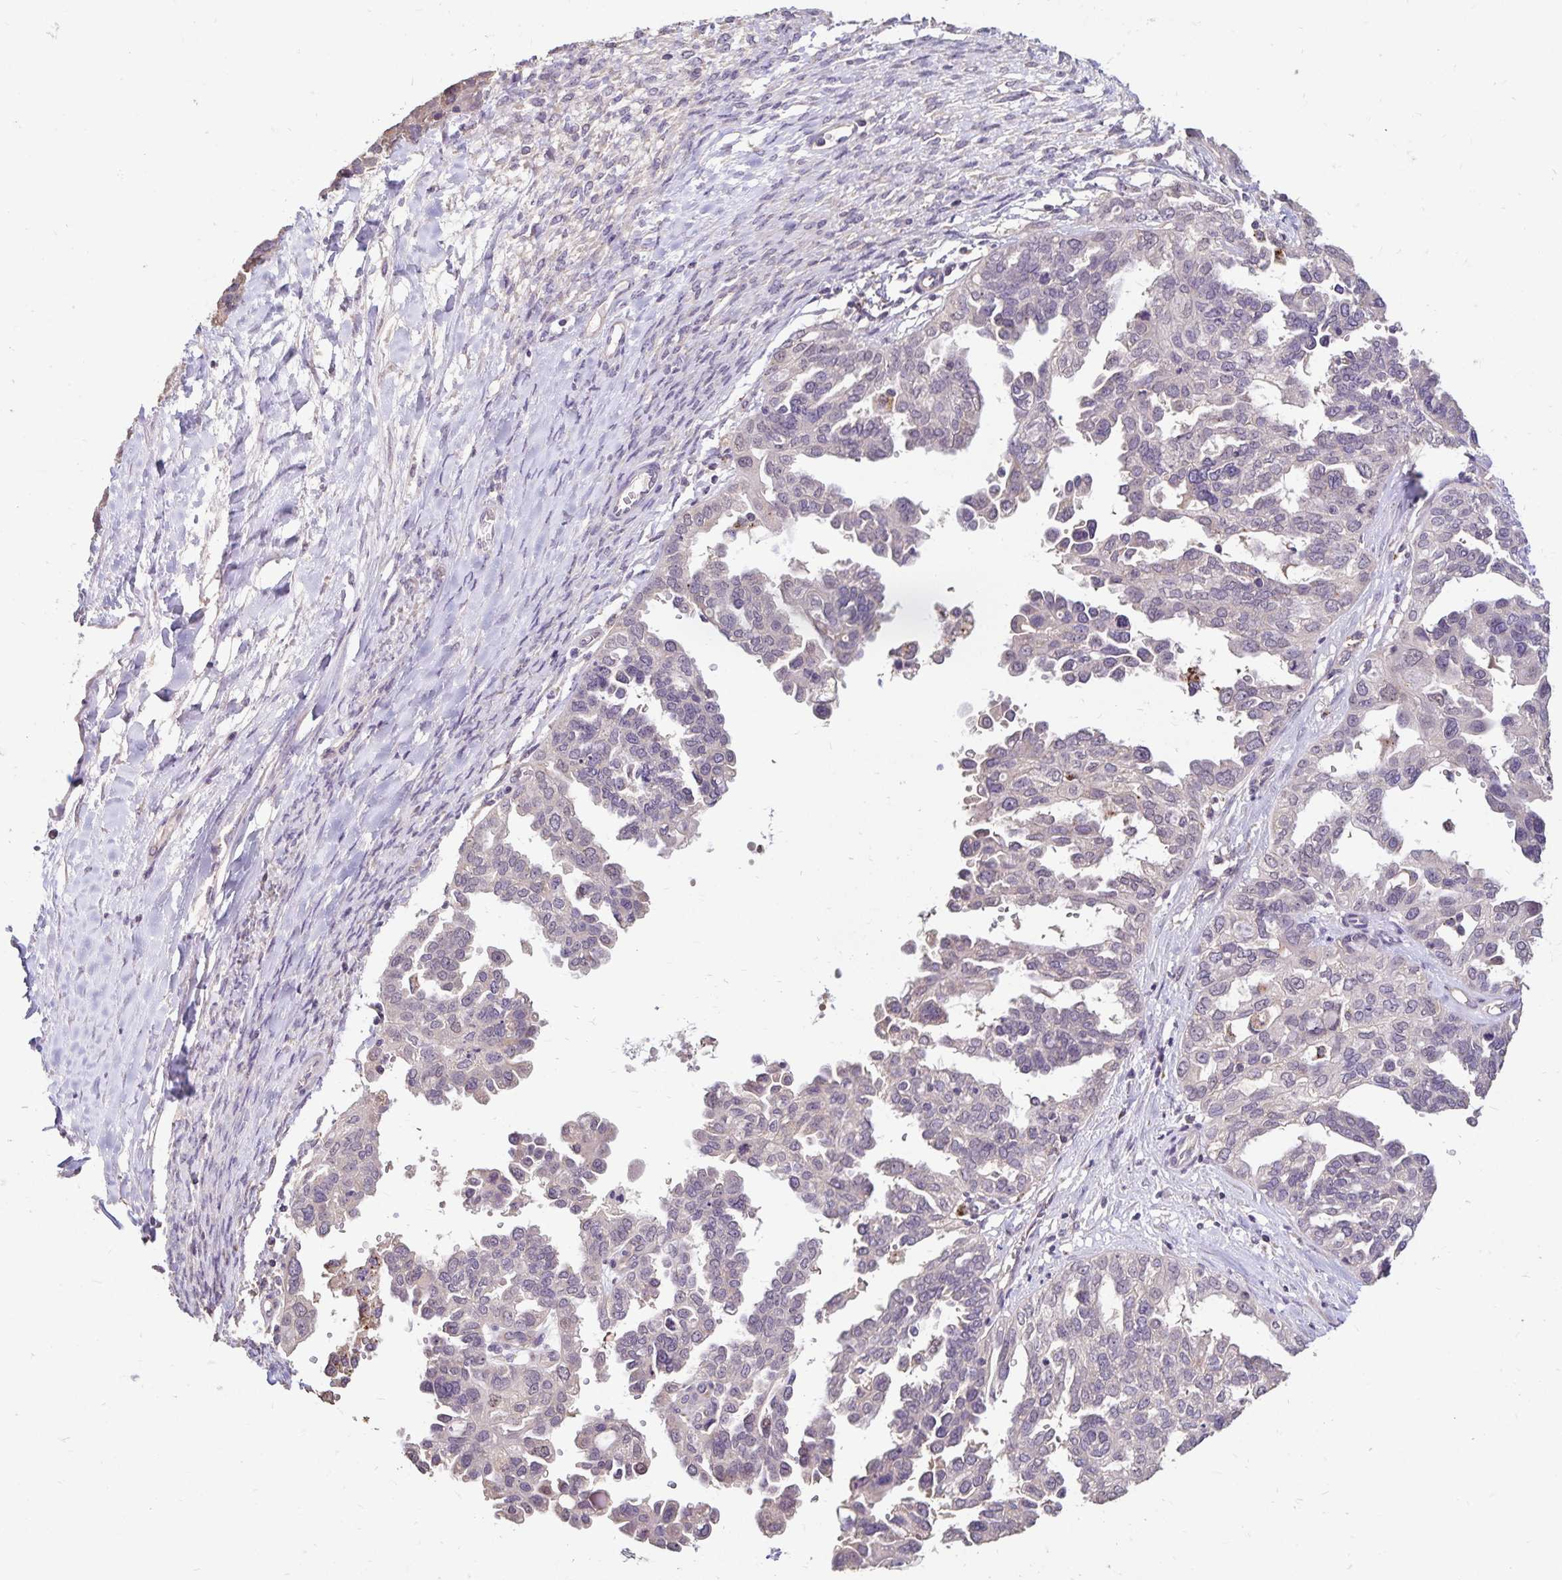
{"staining": {"intensity": "negative", "quantity": "none", "location": "none"}, "tissue": "ovarian cancer", "cell_type": "Tumor cells", "image_type": "cancer", "snomed": [{"axis": "morphology", "description": "Cystadenocarcinoma, serous, NOS"}, {"axis": "topography", "description": "Ovary"}], "caption": "The IHC micrograph has no significant staining in tumor cells of ovarian cancer tissue.", "gene": "EMC10", "patient": {"sex": "female", "age": 53}}